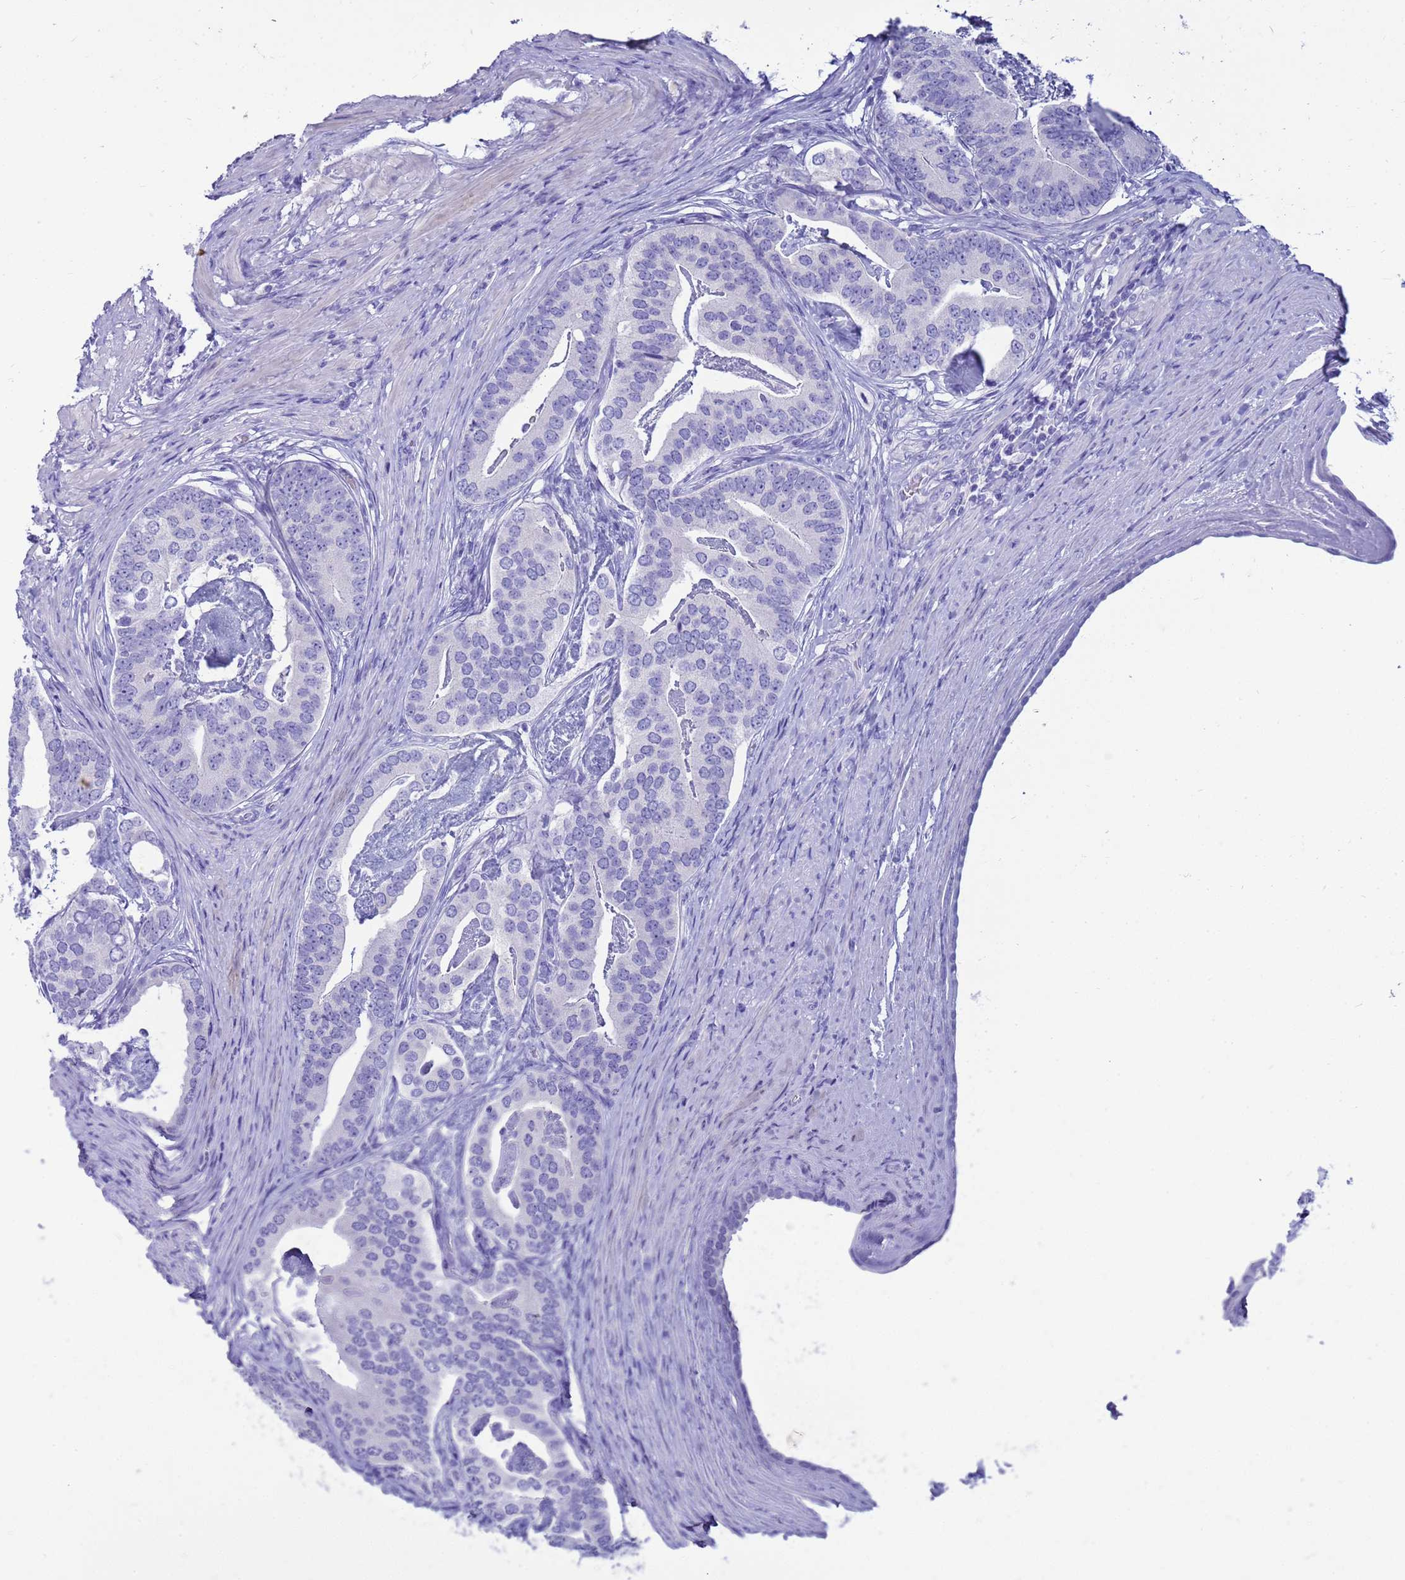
{"staining": {"intensity": "negative", "quantity": "none", "location": "none"}, "tissue": "prostate cancer", "cell_type": "Tumor cells", "image_type": "cancer", "snomed": [{"axis": "morphology", "description": "Adenocarcinoma, Low grade"}, {"axis": "topography", "description": "Prostate"}], "caption": "A high-resolution photomicrograph shows immunohistochemistry staining of adenocarcinoma (low-grade) (prostate), which exhibits no significant expression in tumor cells.", "gene": "SYCN", "patient": {"sex": "male", "age": 71}}